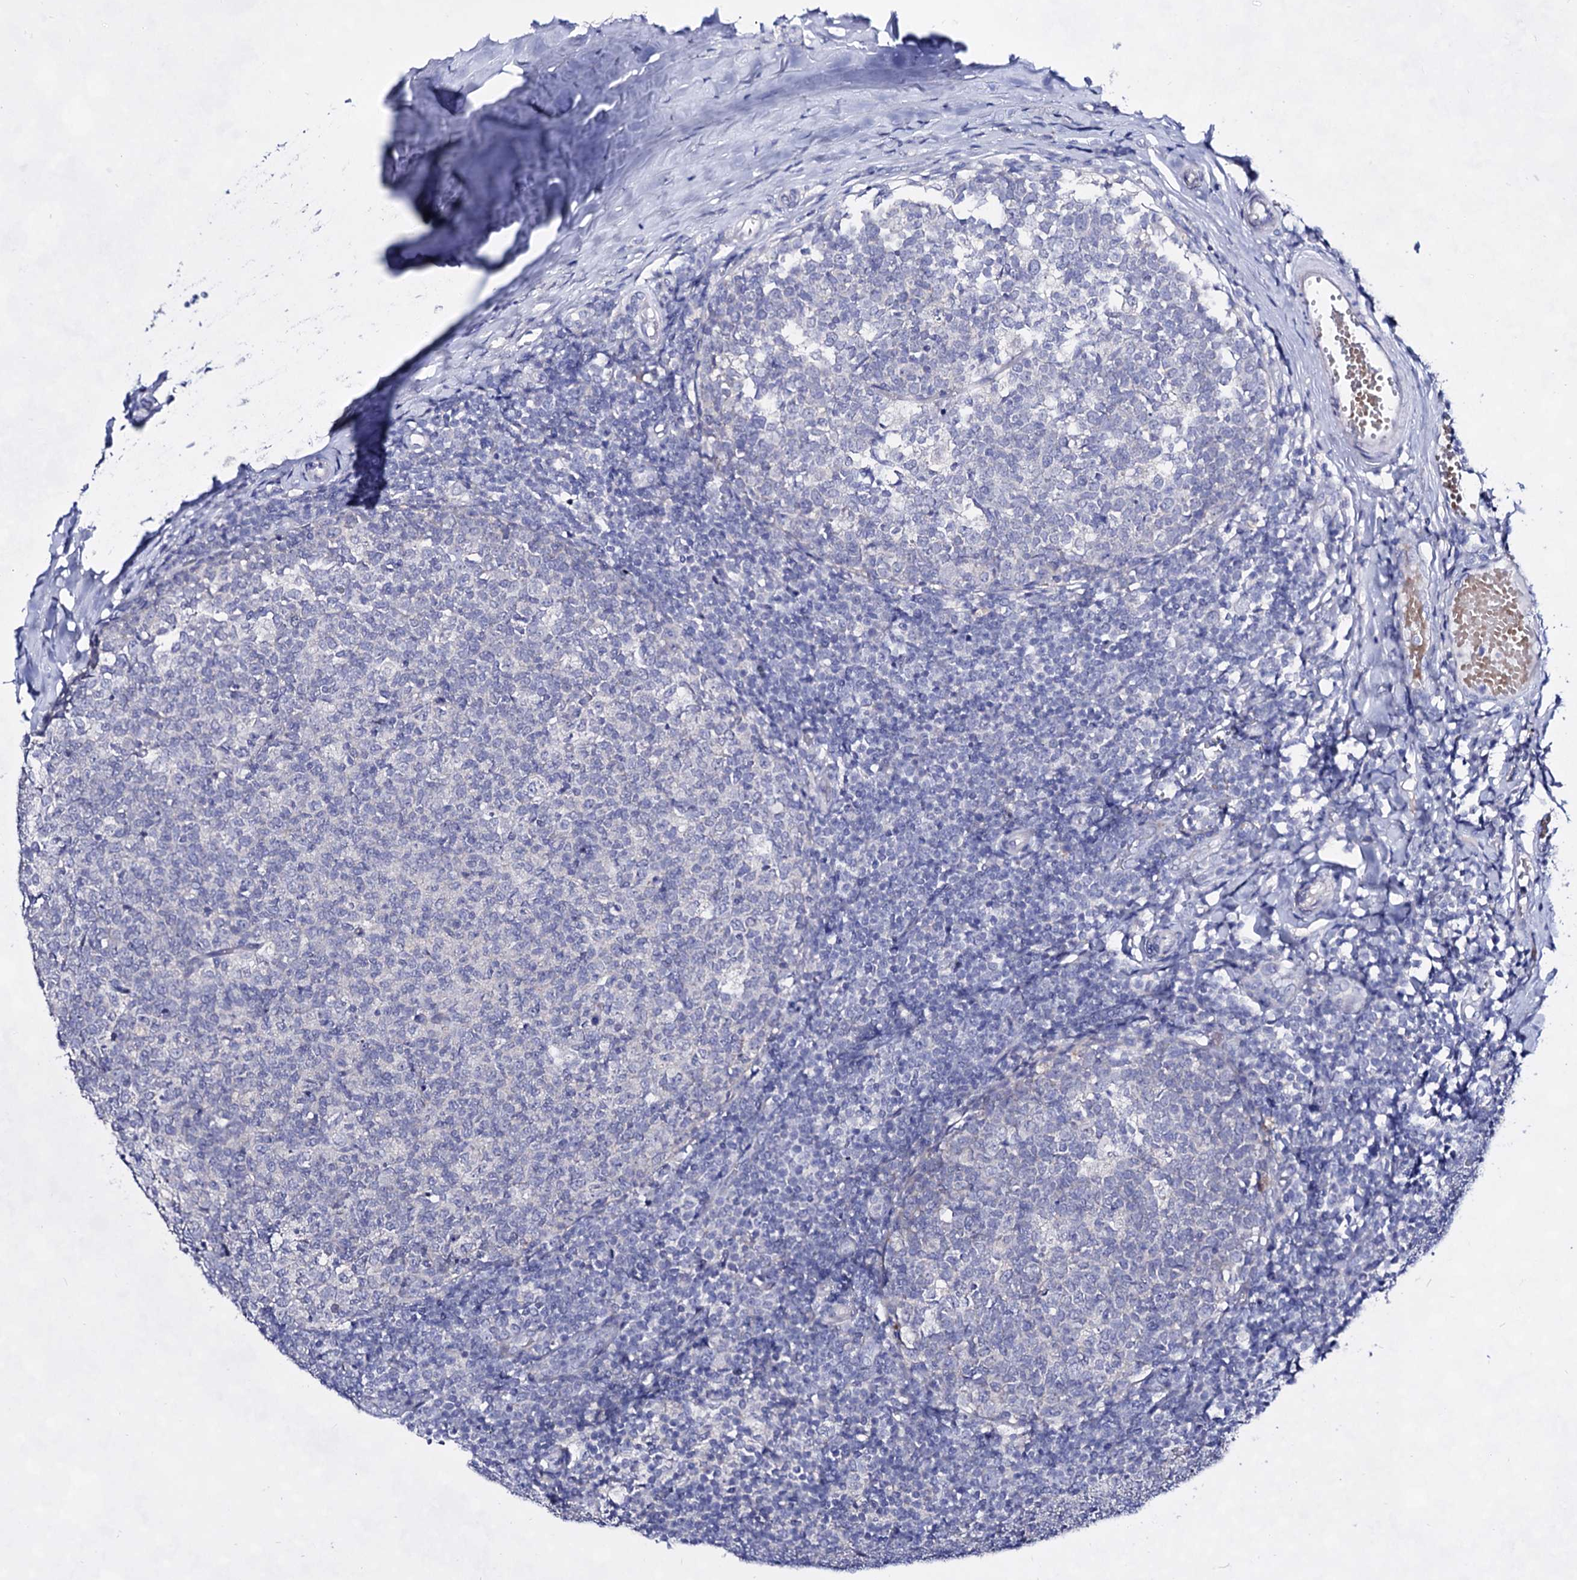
{"staining": {"intensity": "negative", "quantity": "none", "location": "none"}, "tissue": "tonsil", "cell_type": "Germinal center cells", "image_type": "normal", "snomed": [{"axis": "morphology", "description": "Normal tissue, NOS"}, {"axis": "topography", "description": "Tonsil"}], "caption": "Immunohistochemistry of normal human tonsil demonstrates no staining in germinal center cells. (DAB (3,3'-diaminobenzidine) immunohistochemistry with hematoxylin counter stain).", "gene": "PLIN1", "patient": {"sex": "female", "age": 19}}